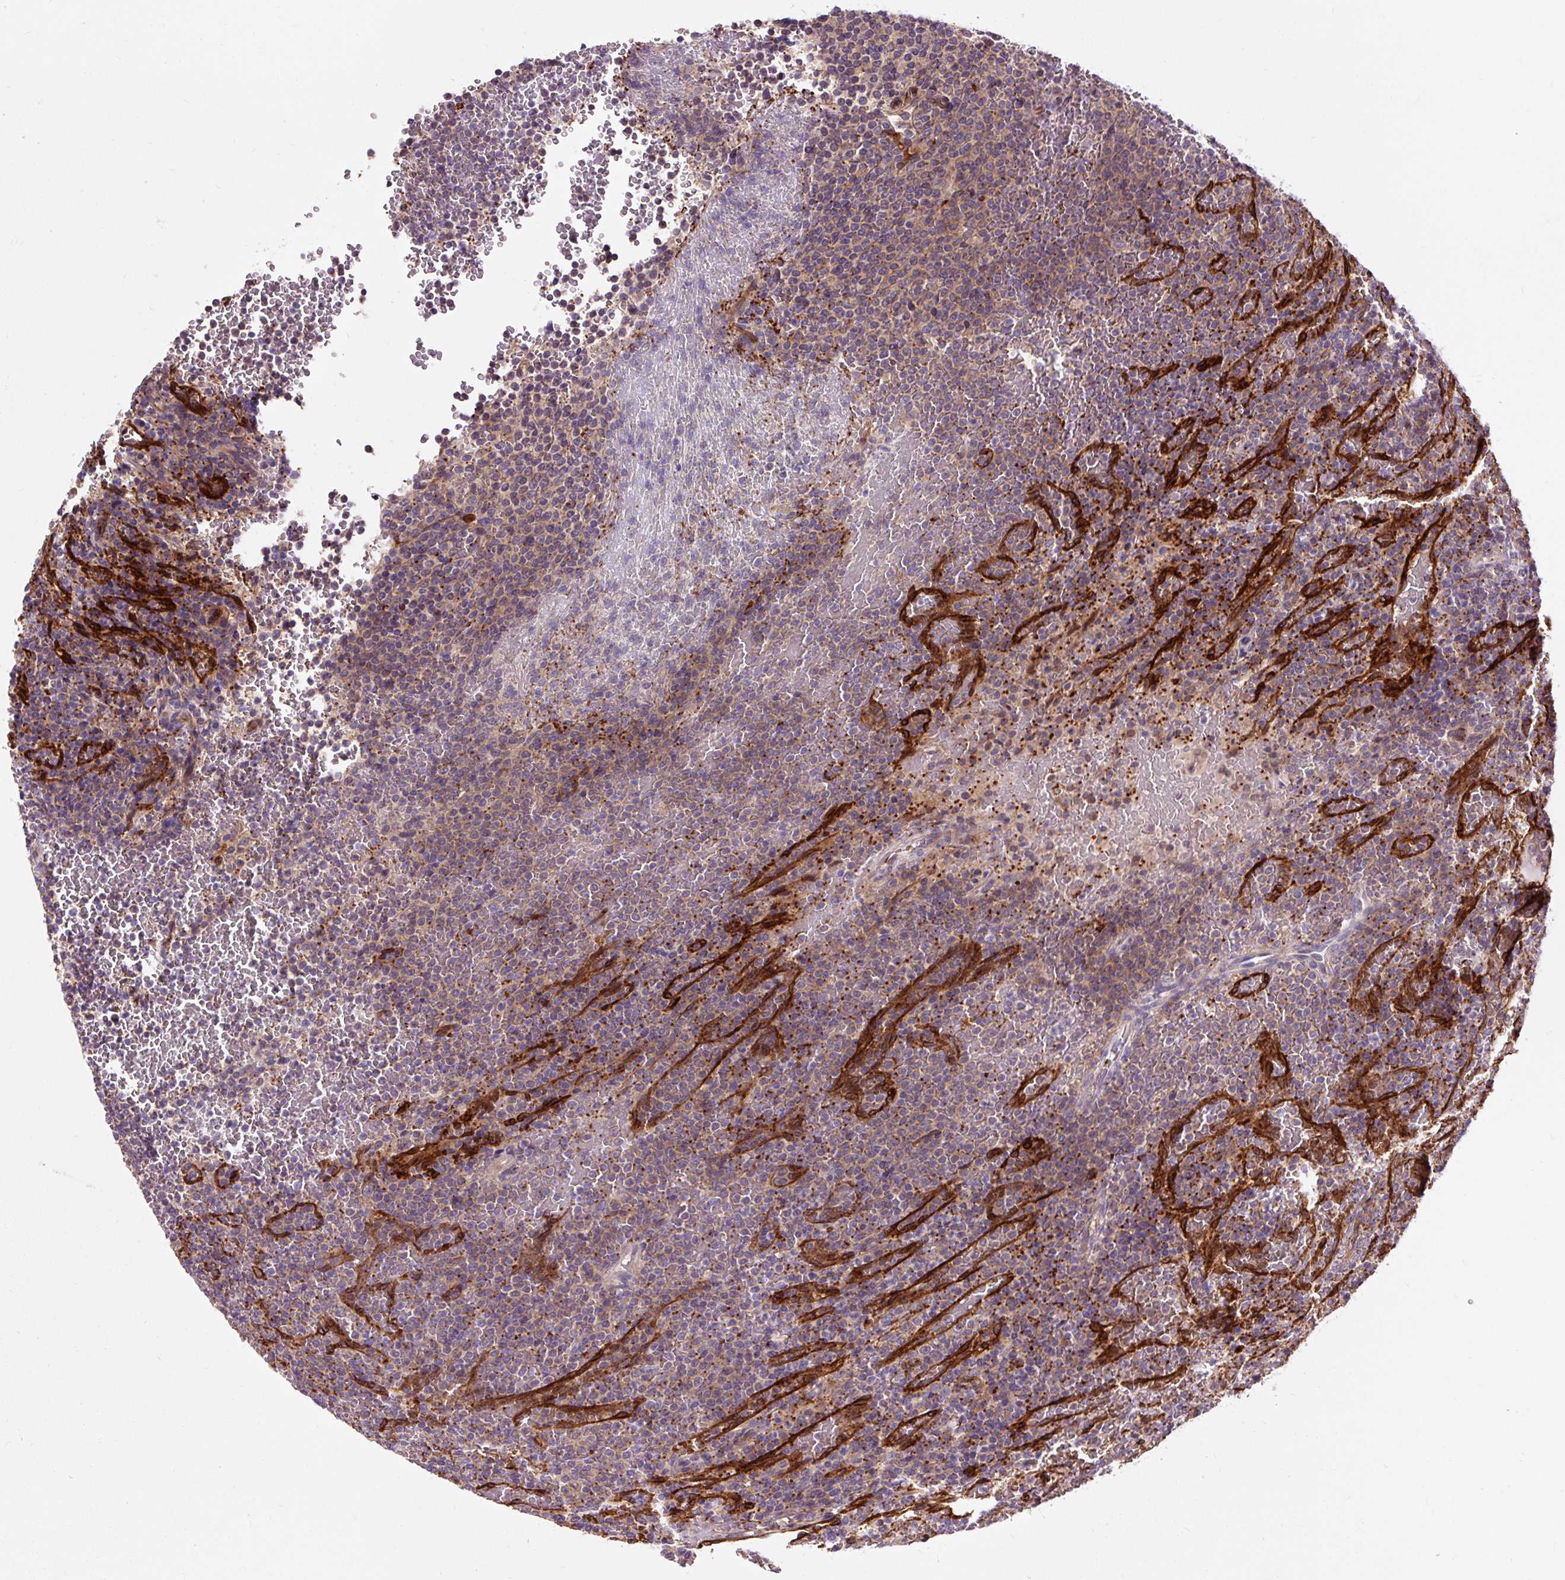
{"staining": {"intensity": "weak", "quantity": ">75%", "location": "cytoplasmic/membranous"}, "tissue": "lymphoma", "cell_type": "Tumor cells", "image_type": "cancer", "snomed": [{"axis": "morphology", "description": "Malignant lymphoma, non-Hodgkin's type, Low grade"}, {"axis": "topography", "description": "Spleen"}], "caption": "Immunohistochemical staining of human low-grade malignant lymphoma, non-Hodgkin's type shows low levels of weak cytoplasmic/membranous protein staining in approximately >75% of tumor cells.", "gene": "PCDHGB3", "patient": {"sex": "male", "age": 60}}